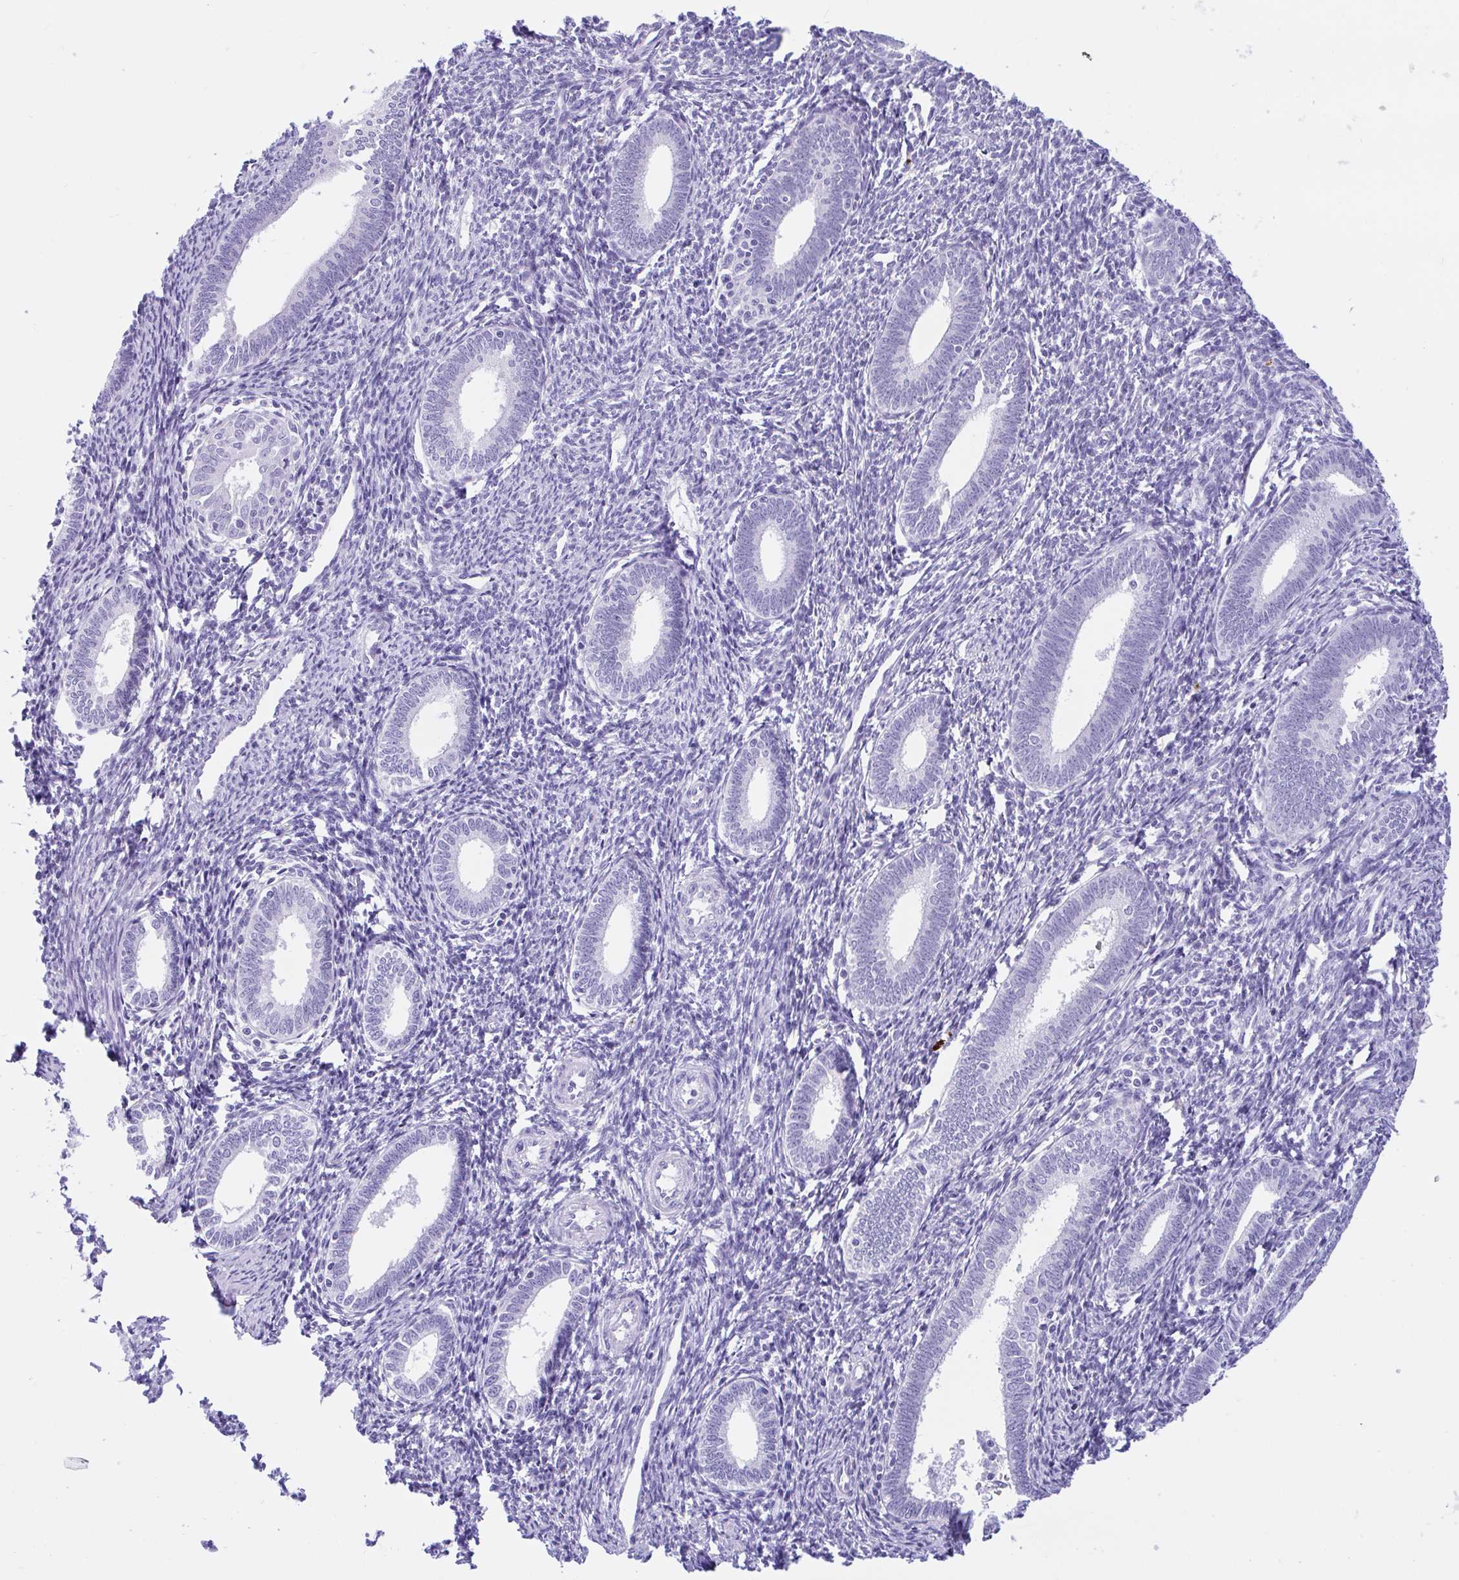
{"staining": {"intensity": "negative", "quantity": "none", "location": "none"}, "tissue": "endometrium", "cell_type": "Cells in endometrial stroma", "image_type": "normal", "snomed": [{"axis": "morphology", "description": "Normal tissue, NOS"}, {"axis": "topography", "description": "Endometrium"}], "caption": "This photomicrograph is of unremarkable endometrium stained with immunohistochemistry to label a protein in brown with the nuclei are counter-stained blue. There is no expression in cells in endometrial stroma. (Stains: DAB IHC with hematoxylin counter stain, Microscopy: brightfield microscopy at high magnification).", "gene": "ZNF319", "patient": {"sex": "female", "age": 41}}